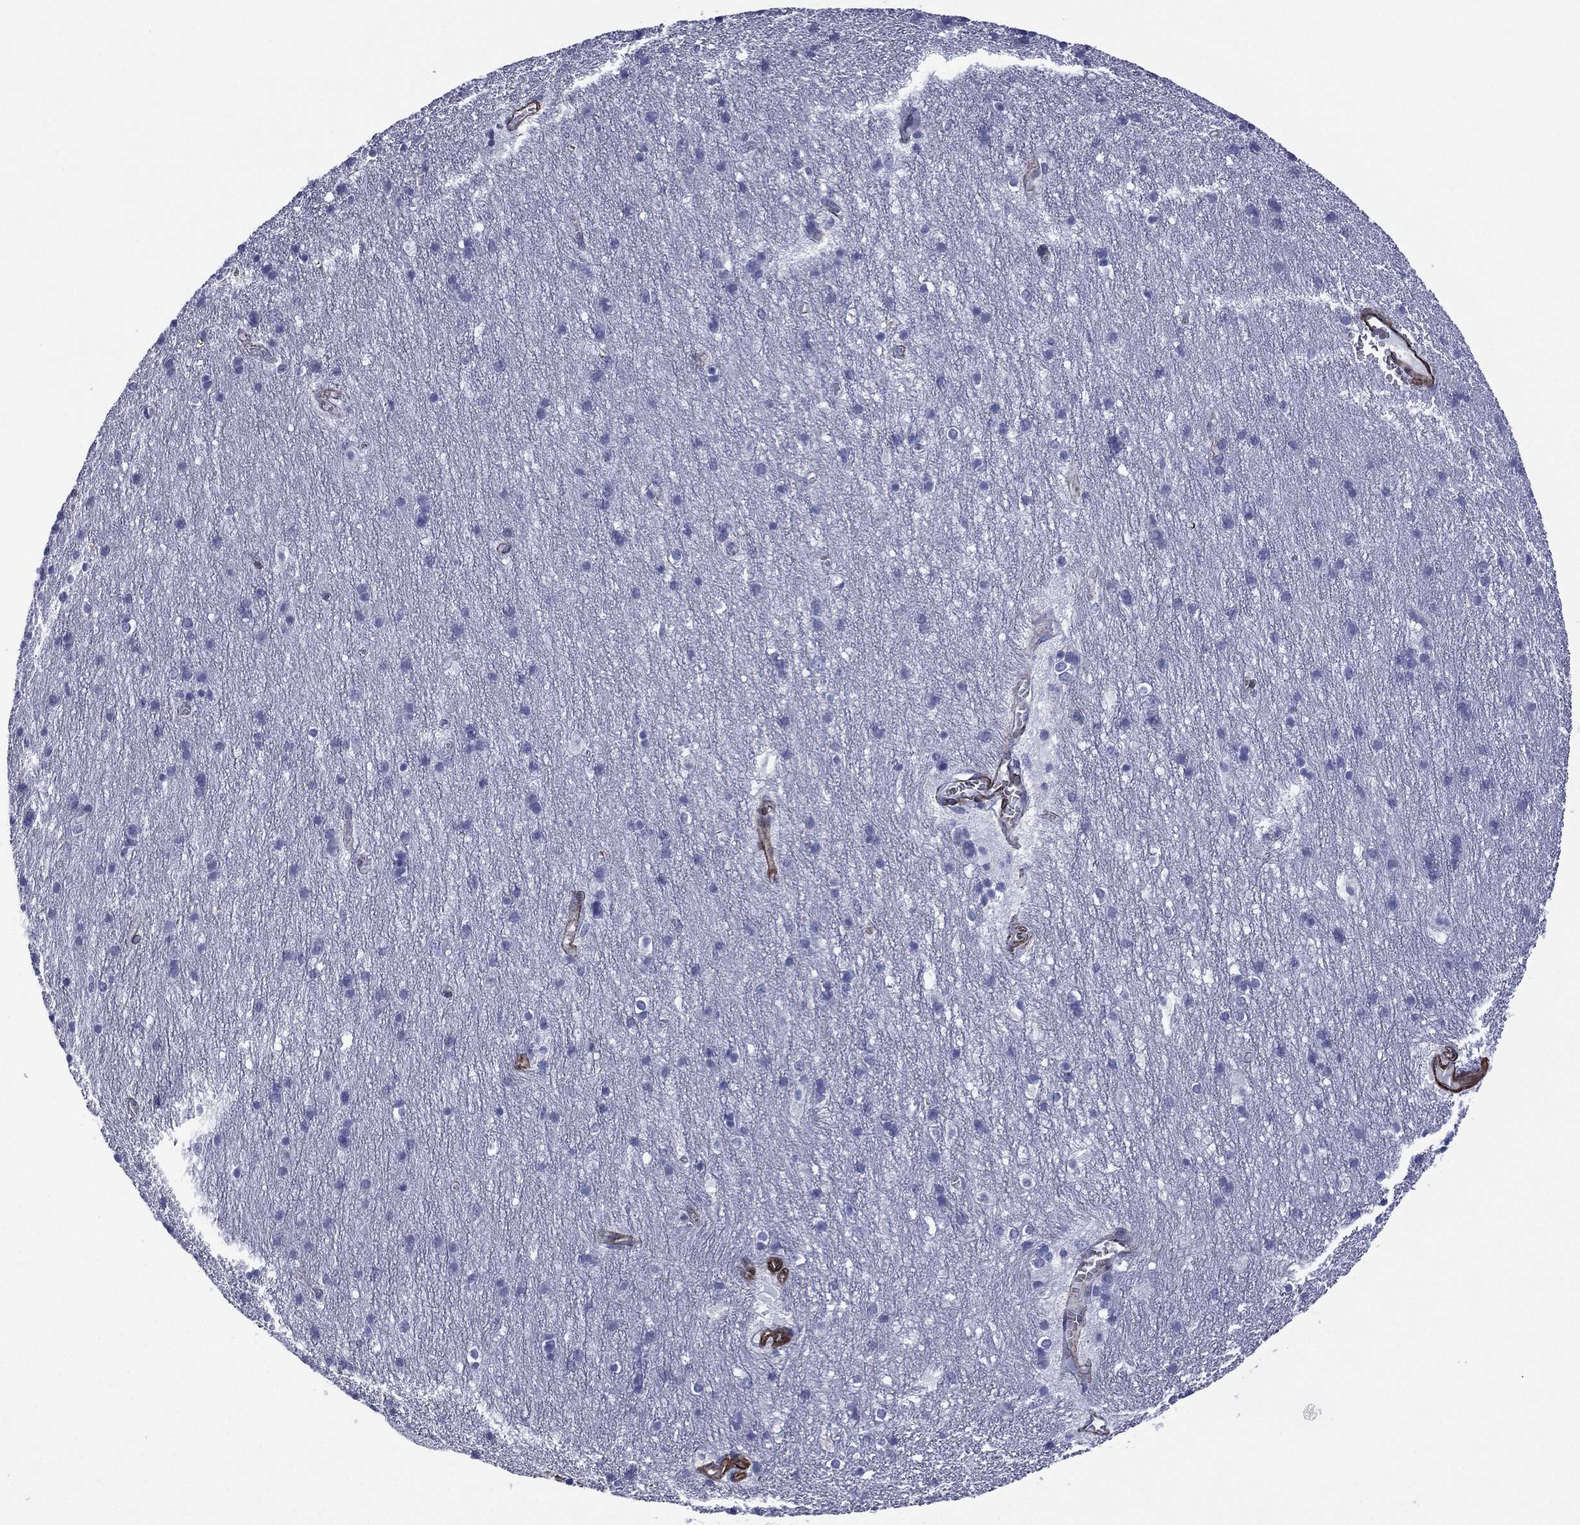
{"staining": {"intensity": "negative", "quantity": "none", "location": "none"}, "tissue": "cerebellum", "cell_type": "Cells in granular layer", "image_type": "normal", "snomed": [{"axis": "morphology", "description": "Normal tissue, NOS"}, {"axis": "topography", "description": "Cerebellum"}], "caption": "IHC of benign cerebellum reveals no staining in cells in granular layer. (Stains: DAB (3,3'-diaminobenzidine) IHC with hematoxylin counter stain, Microscopy: brightfield microscopy at high magnification).", "gene": "CAVIN3", "patient": {"sex": "male", "age": 70}}